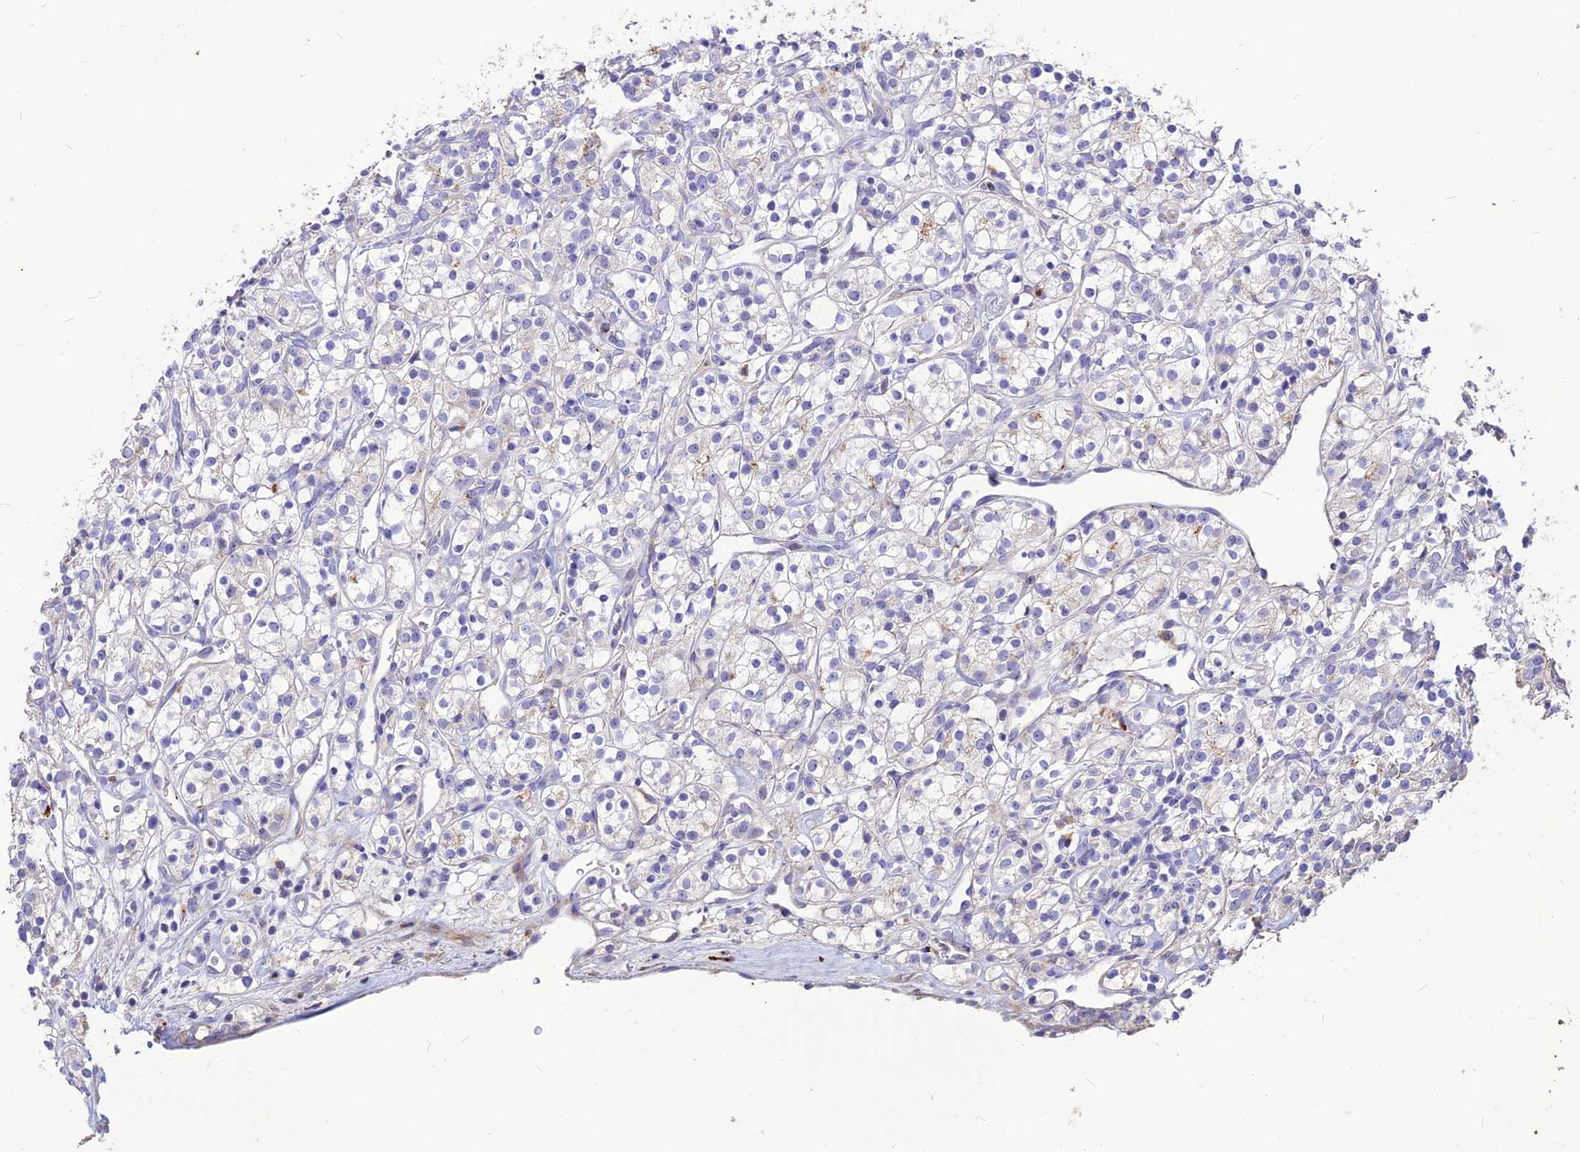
{"staining": {"intensity": "negative", "quantity": "none", "location": "none"}, "tissue": "renal cancer", "cell_type": "Tumor cells", "image_type": "cancer", "snomed": [{"axis": "morphology", "description": "Adenocarcinoma, NOS"}, {"axis": "topography", "description": "Kidney"}], "caption": "Renal cancer stained for a protein using IHC displays no positivity tumor cells.", "gene": "RIMOC1", "patient": {"sex": "male", "age": 77}}